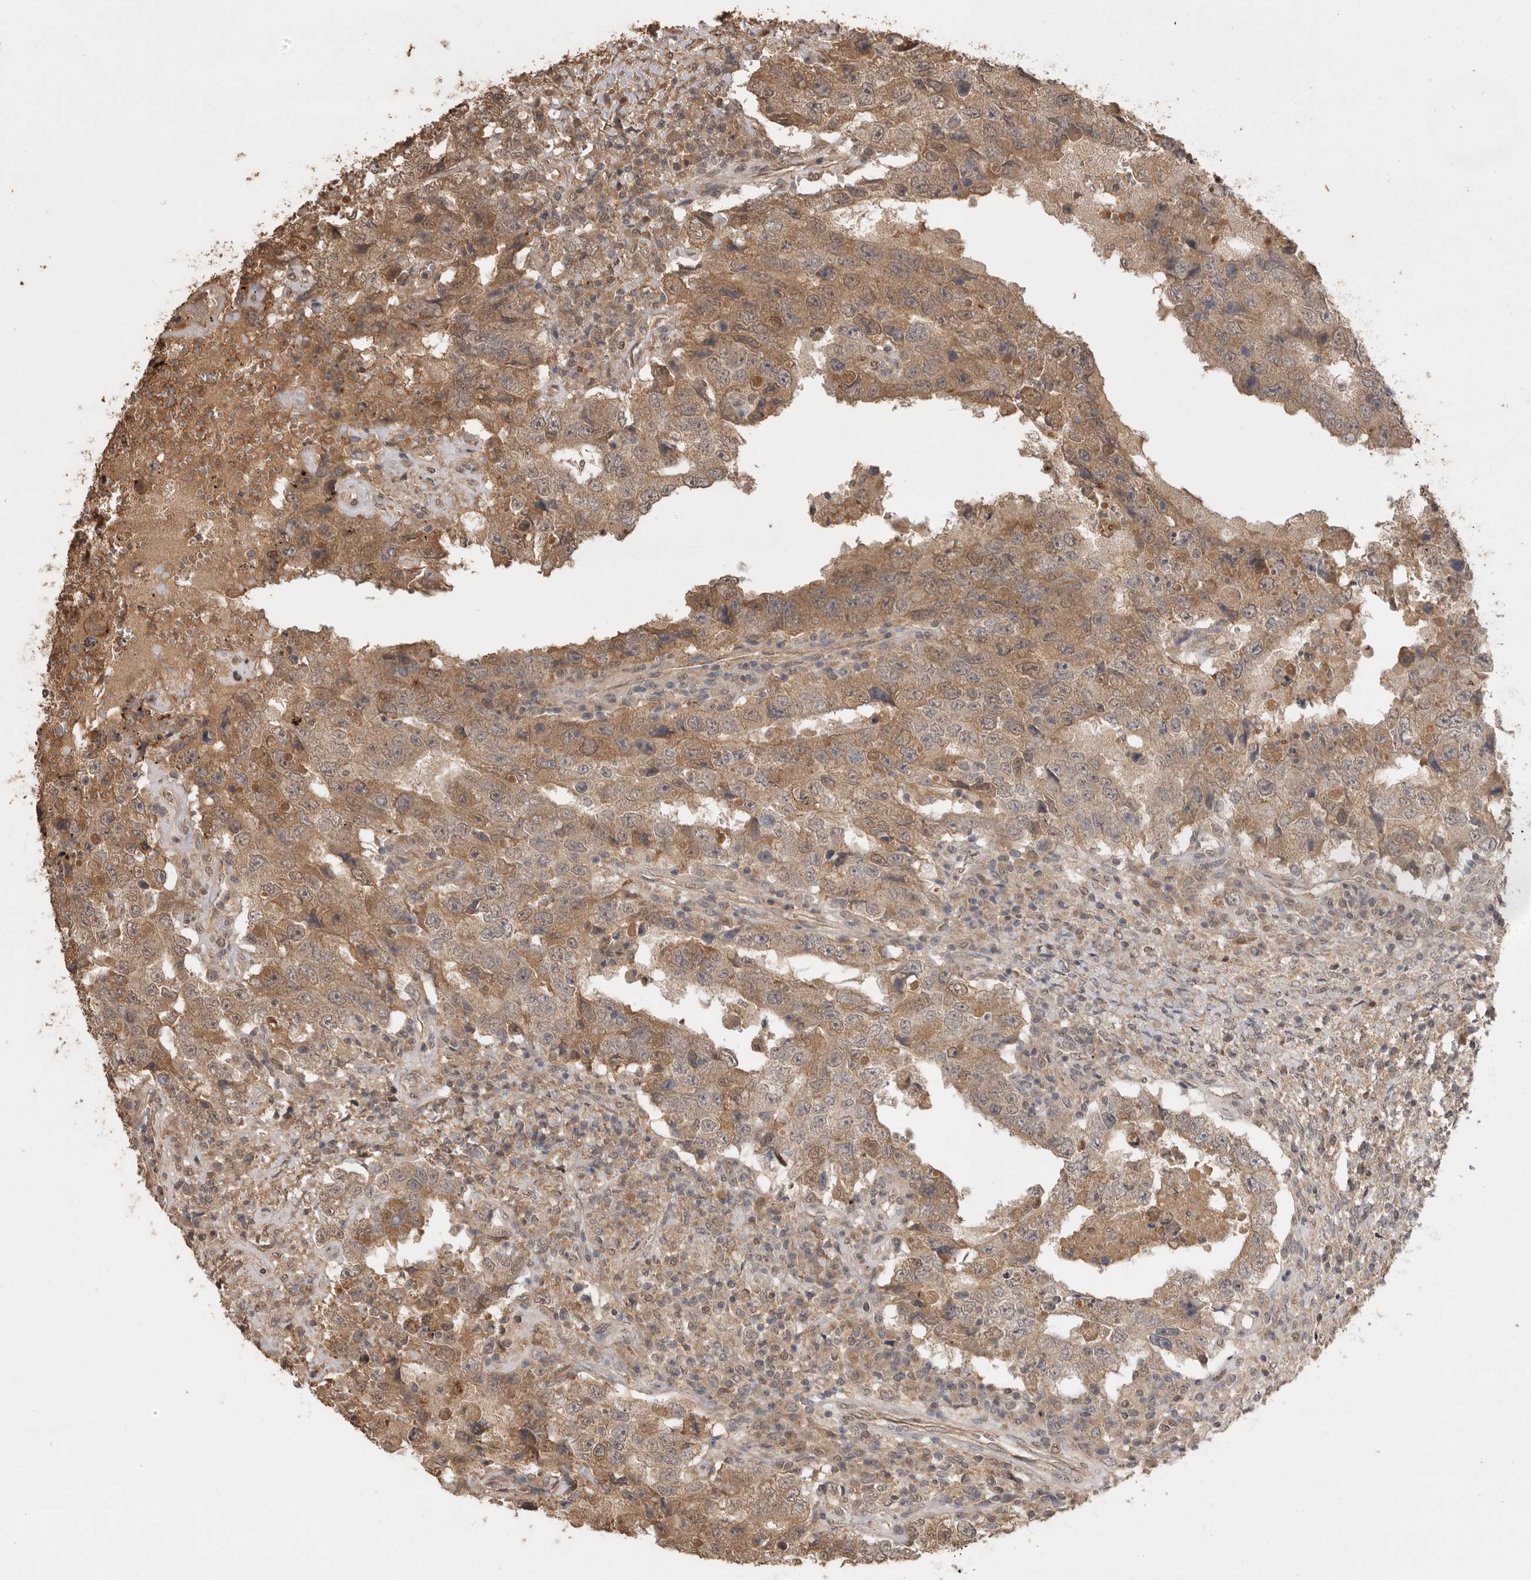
{"staining": {"intensity": "weak", "quantity": "25%-75%", "location": "cytoplasmic/membranous"}, "tissue": "testis cancer", "cell_type": "Tumor cells", "image_type": "cancer", "snomed": [{"axis": "morphology", "description": "Carcinoma, Embryonal, NOS"}, {"axis": "topography", "description": "Testis"}], "caption": "DAB immunohistochemical staining of testis embryonal carcinoma shows weak cytoplasmic/membranous protein expression in about 25%-75% of tumor cells.", "gene": "JAG2", "patient": {"sex": "male", "age": 26}}